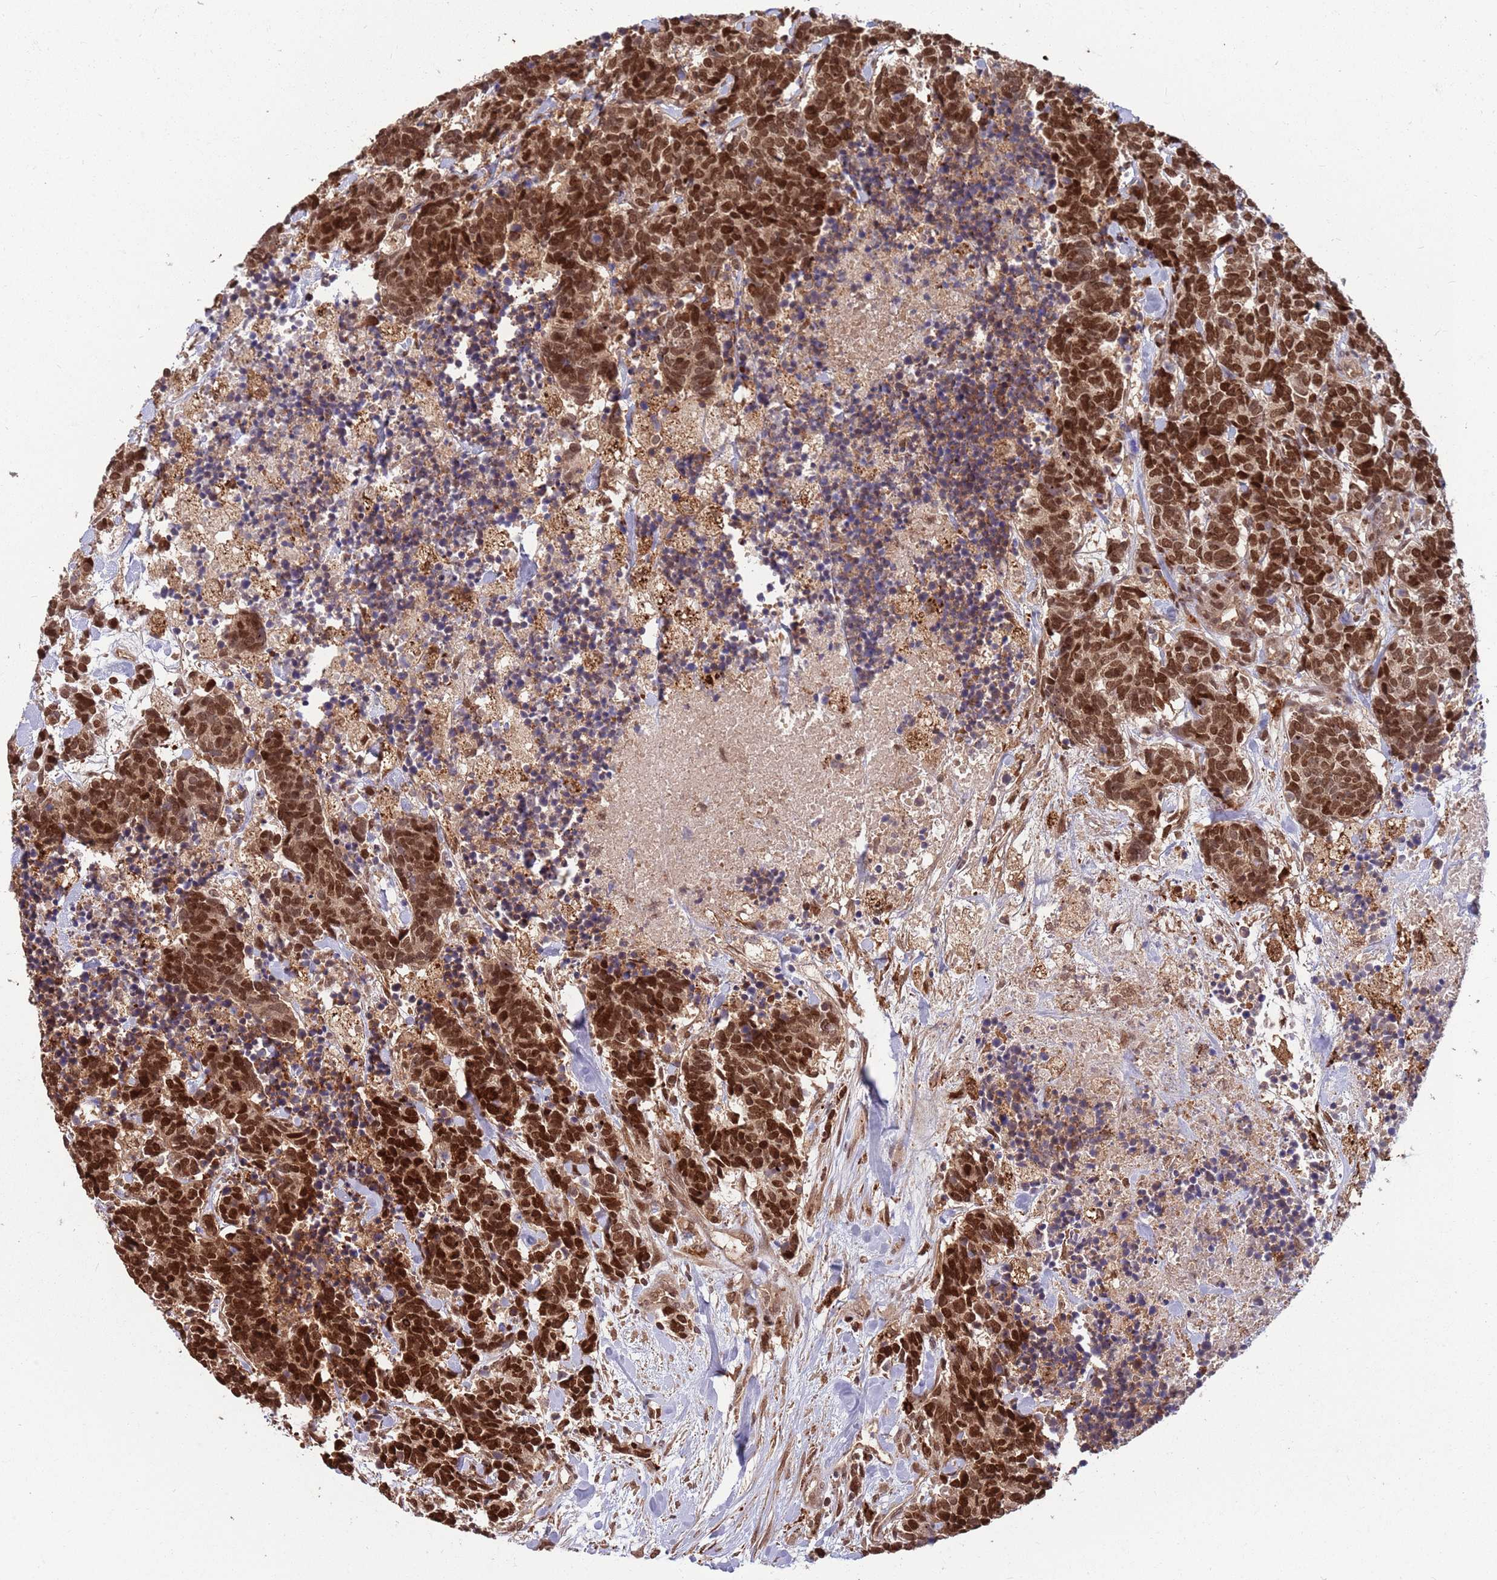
{"staining": {"intensity": "strong", "quantity": ">75%", "location": "nuclear"}, "tissue": "carcinoid", "cell_type": "Tumor cells", "image_type": "cancer", "snomed": [{"axis": "morphology", "description": "Carcinoma, NOS"}, {"axis": "morphology", "description": "Carcinoid, malignant, NOS"}, {"axis": "topography", "description": "Prostate"}], "caption": "Human carcinoma stained for a protein (brown) shows strong nuclear positive staining in approximately >75% of tumor cells.", "gene": "SALL1", "patient": {"sex": "male", "age": 57}}